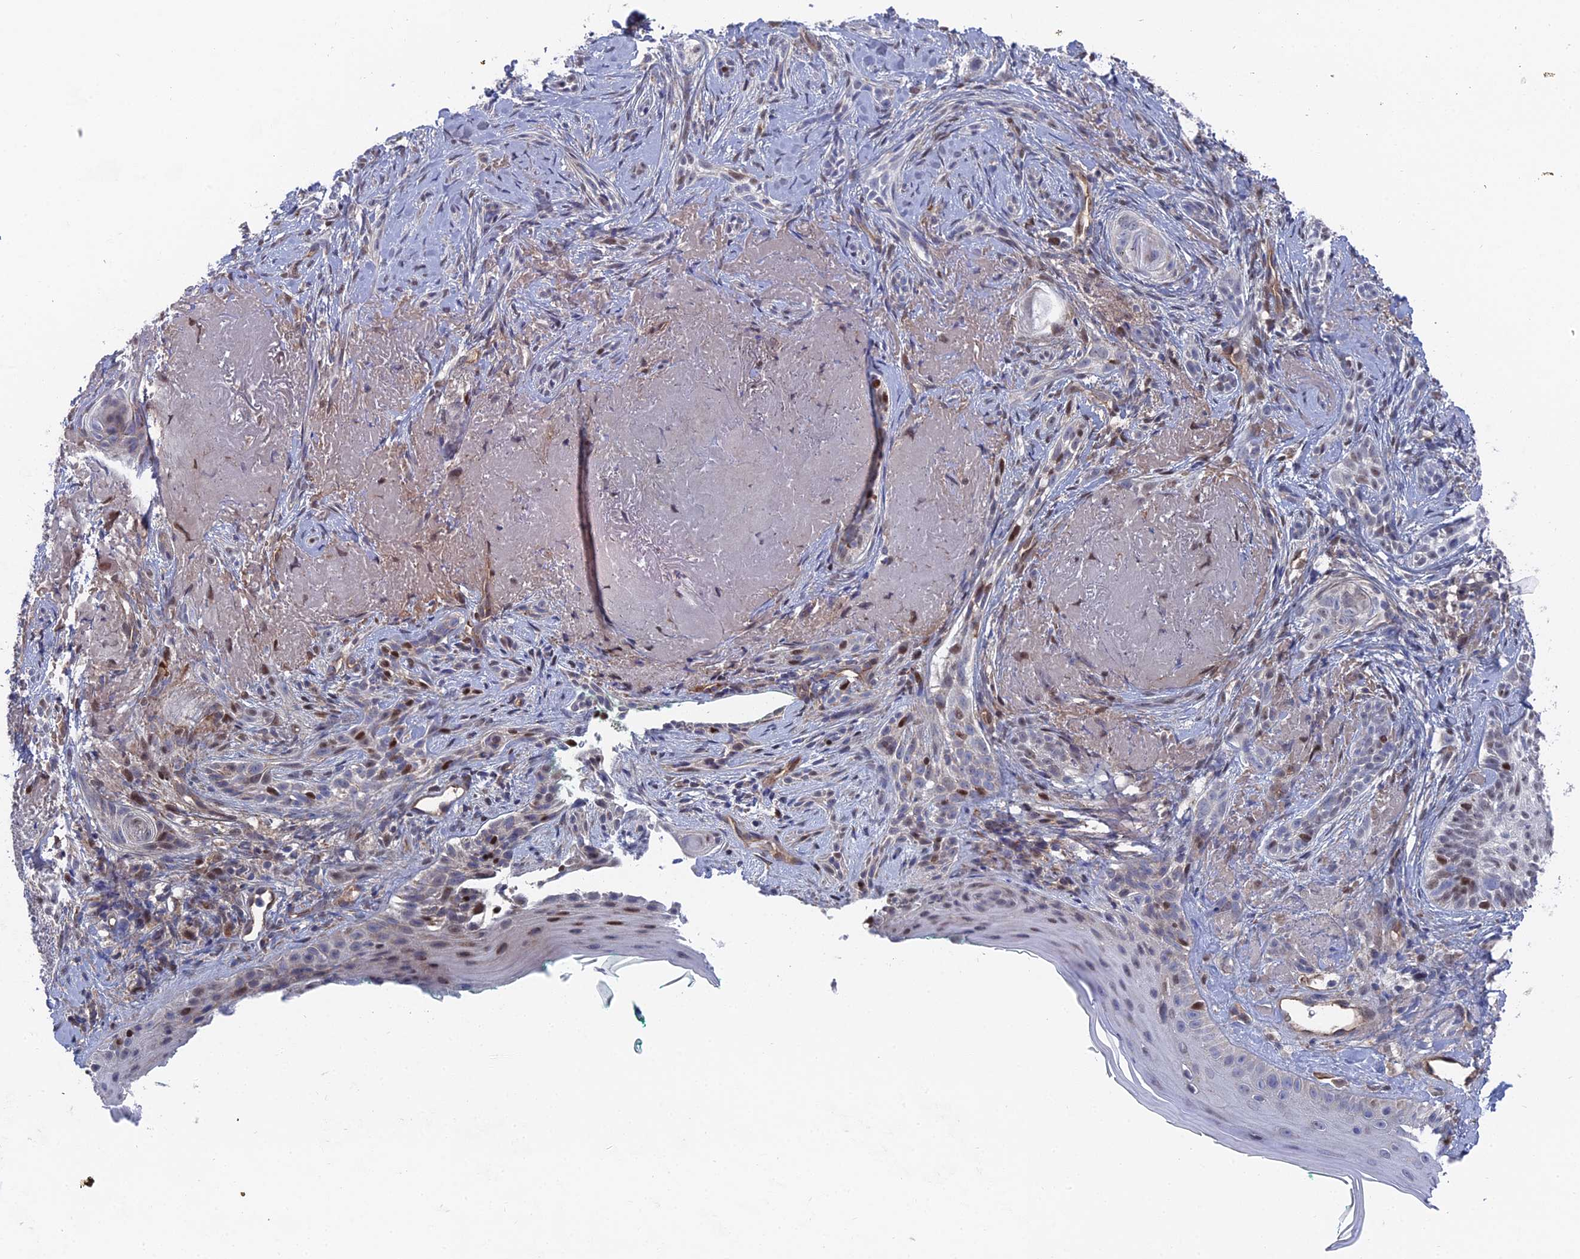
{"staining": {"intensity": "moderate", "quantity": "<25%", "location": "nuclear"}, "tissue": "skin cancer", "cell_type": "Tumor cells", "image_type": "cancer", "snomed": [{"axis": "morphology", "description": "Basal cell carcinoma"}, {"axis": "topography", "description": "Skin"}], "caption": "Immunohistochemical staining of human skin cancer demonstrates moderate nuclear protein staining in about <25% of tumor cells. The protein of interest is stained brown, and the nuclei are stained in blue (DAB IHC with brightfield microscopy, high magnification).", "gene": "UNC5D", "patient": {"sex": "male", "age": 71}}